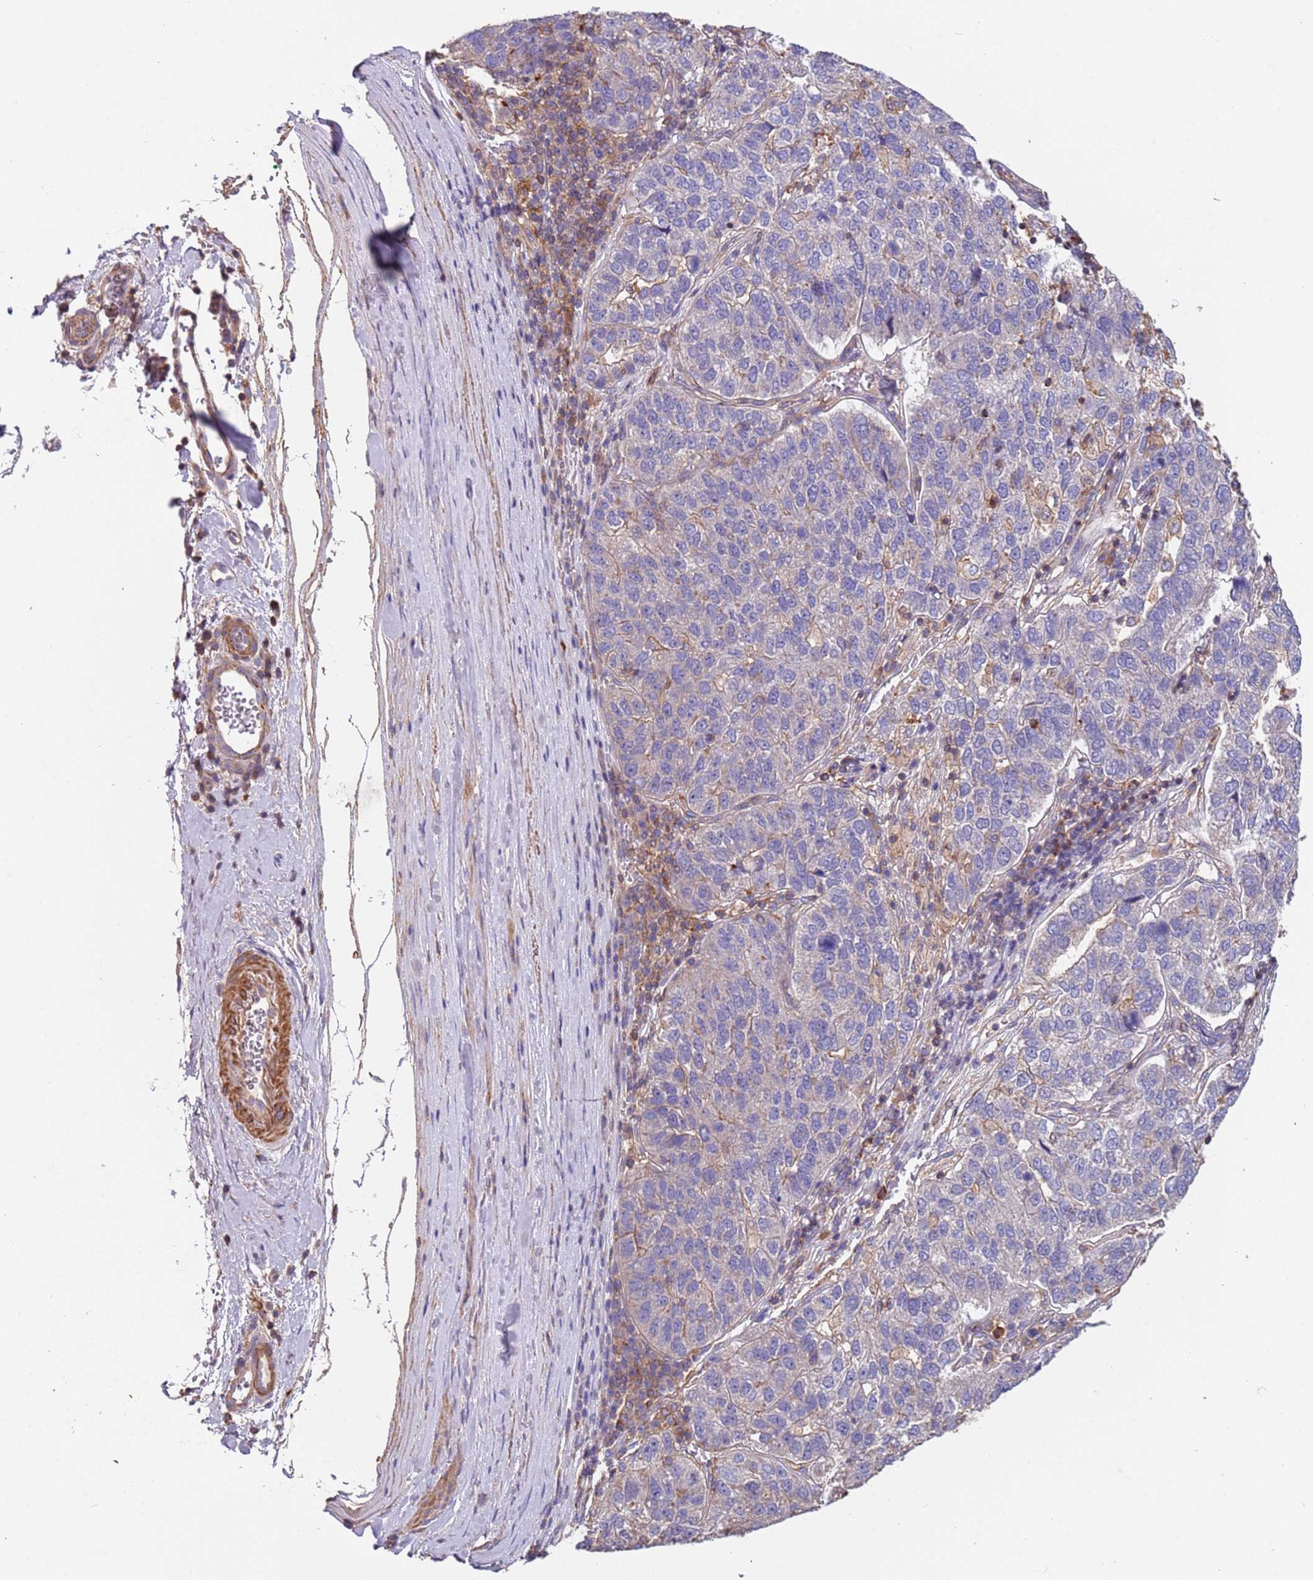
{"staining": {"intensity": "negative", "quantity": "none", "location": "none"}, "tissue": "pancreatic cancer", "cell_type": "Tumor cells", "image_type": "cancer", "snomed": [{"axis": "morphology", "description": "Adenocarcinoma, NOS"}, {"axis": "topography", "description": "Pancreas"}], "caption": "There is no significant staining in tumor cells of pancreatic cancer. (Brightfield microscopy of DAB (3,3'-diaminobenzidine) immunohistochemistry (IHC) at high magnification).", "gene": "SYT4", "patient": {"sex": "female", "age": 61}}